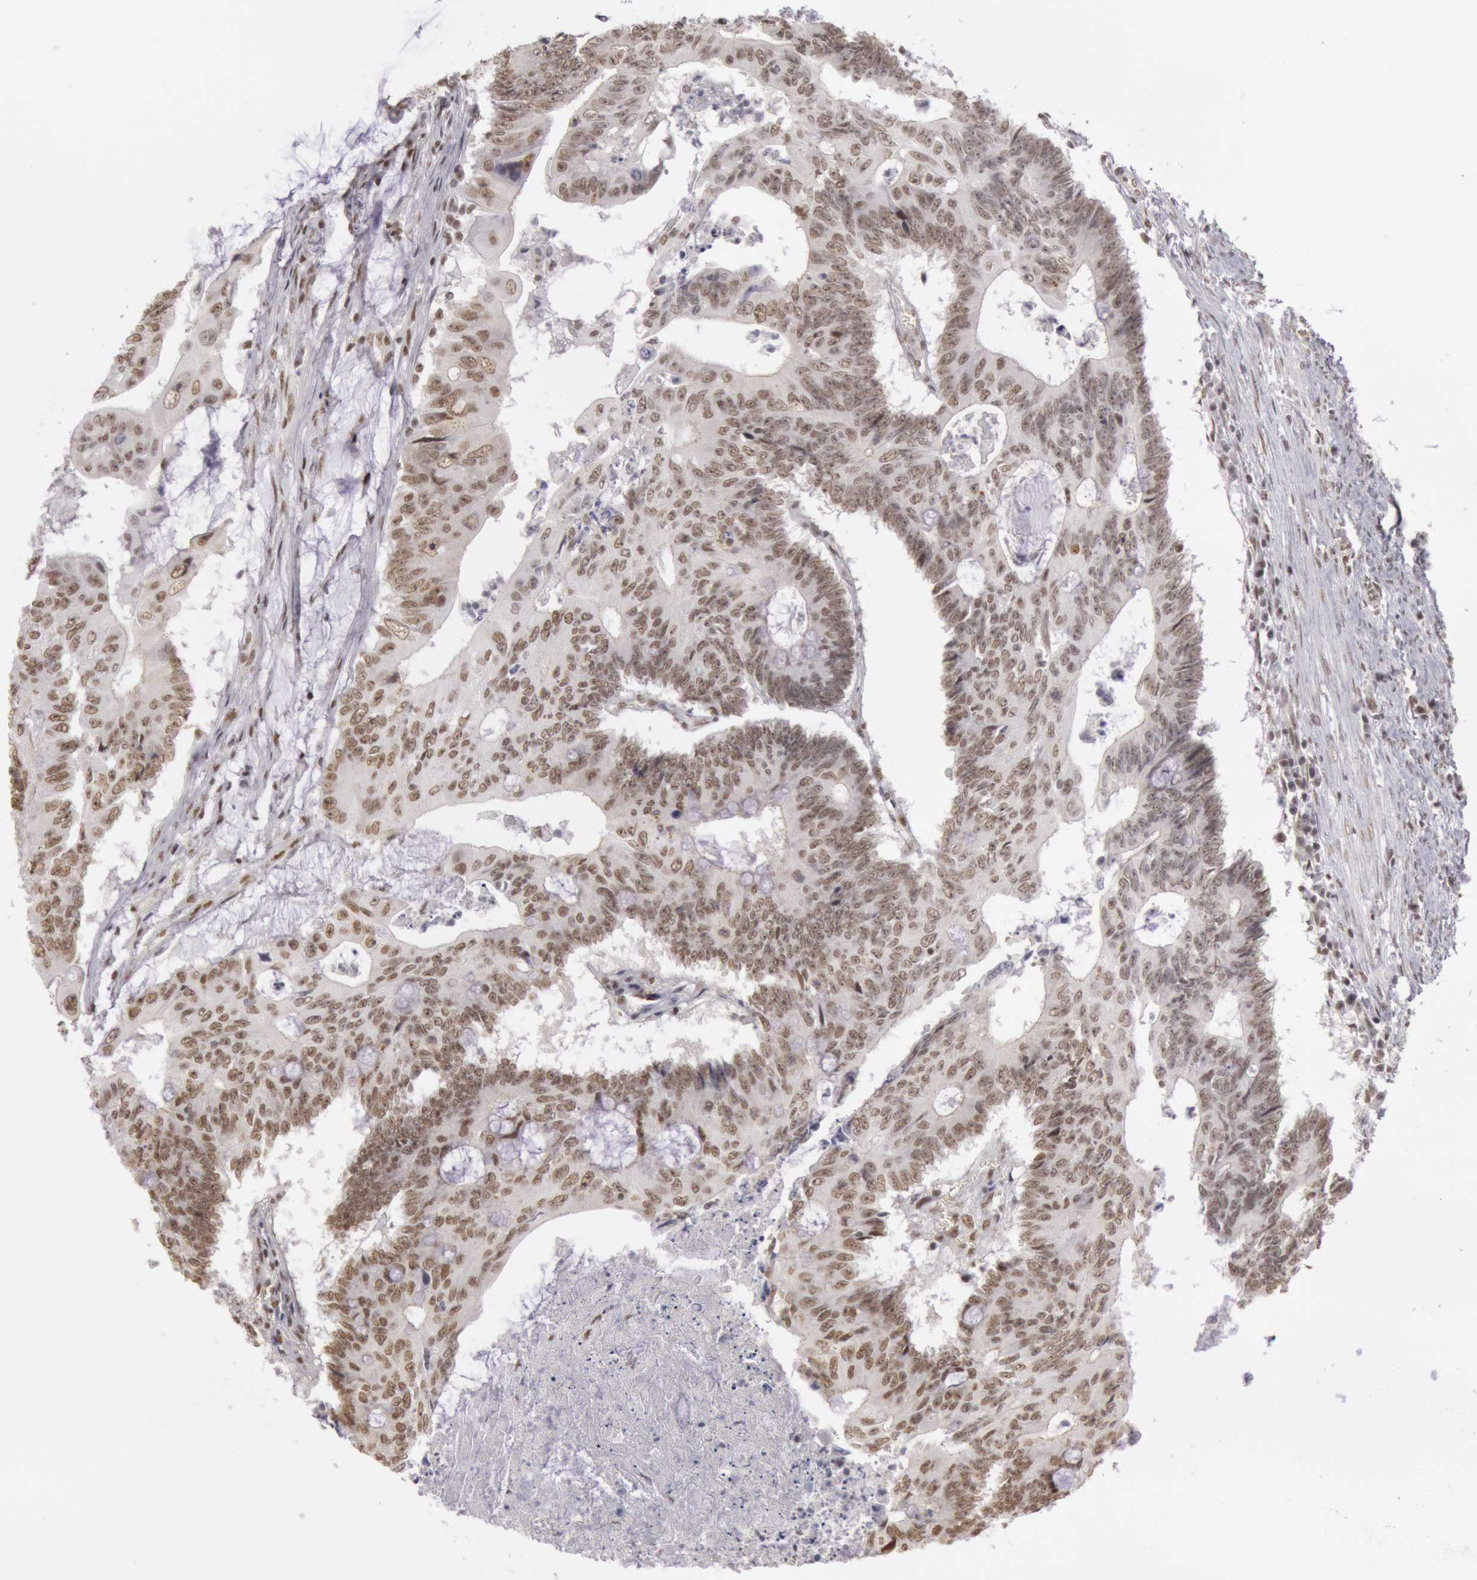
{"staining": {"intensity": "moderate", "quantity": ">75%", "location": "nuclear"}, "tissue": "colorectal cancer", "cell_type": "Tumor cells", "image_type": "cancer", "snomed": [{"axis": "morphology", "description": "Adenocarcinoma, NOS"}, {"axis": "topography", "description": "Colon"}], "caption": "Adenocarcinoma (colorectal) stained for a protein (brown) displays moderate nuclear positive positivity in about >75% of tumor cells.", "gene": "ESS2", "patient": {"sex": "male", "age": 65}}